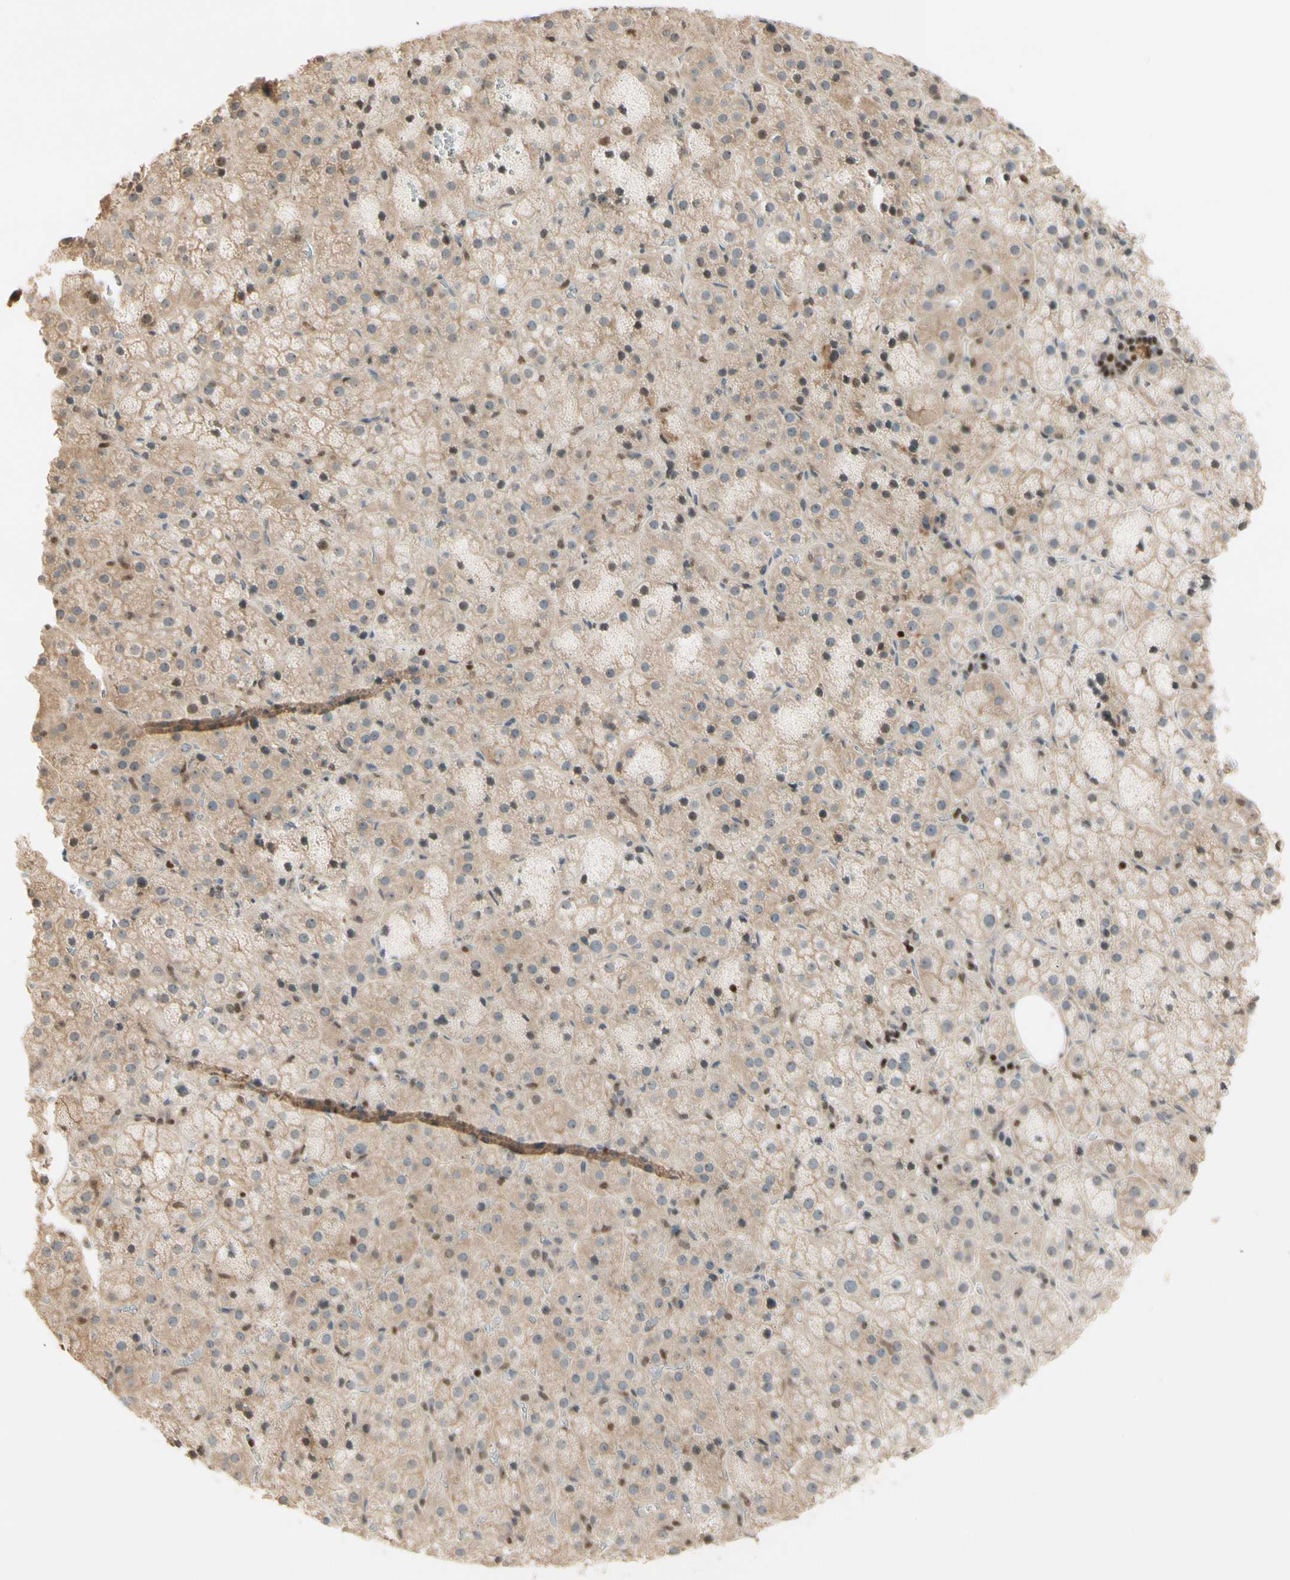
{"staining": {"intensity": "weak", "quantity": ">75%", "location": "cytoplasmic/membranous"}, "tissue": "adrenal gland", "cell_type": "Glandular cells", "image_type": "normal", "snomed": [{"axis": "morphology", "description": "Normal tissue, NOS"}, {"axis": "topography", "description": "Adrenal gland"}], "caption": "Adrenal gland stained with a brown dye reveals weak cytoplasmic/membranous positive expression in about >75% of glandular cells.", "gene": "NFYA", "patient": {"sex": "female", "age": 57}}